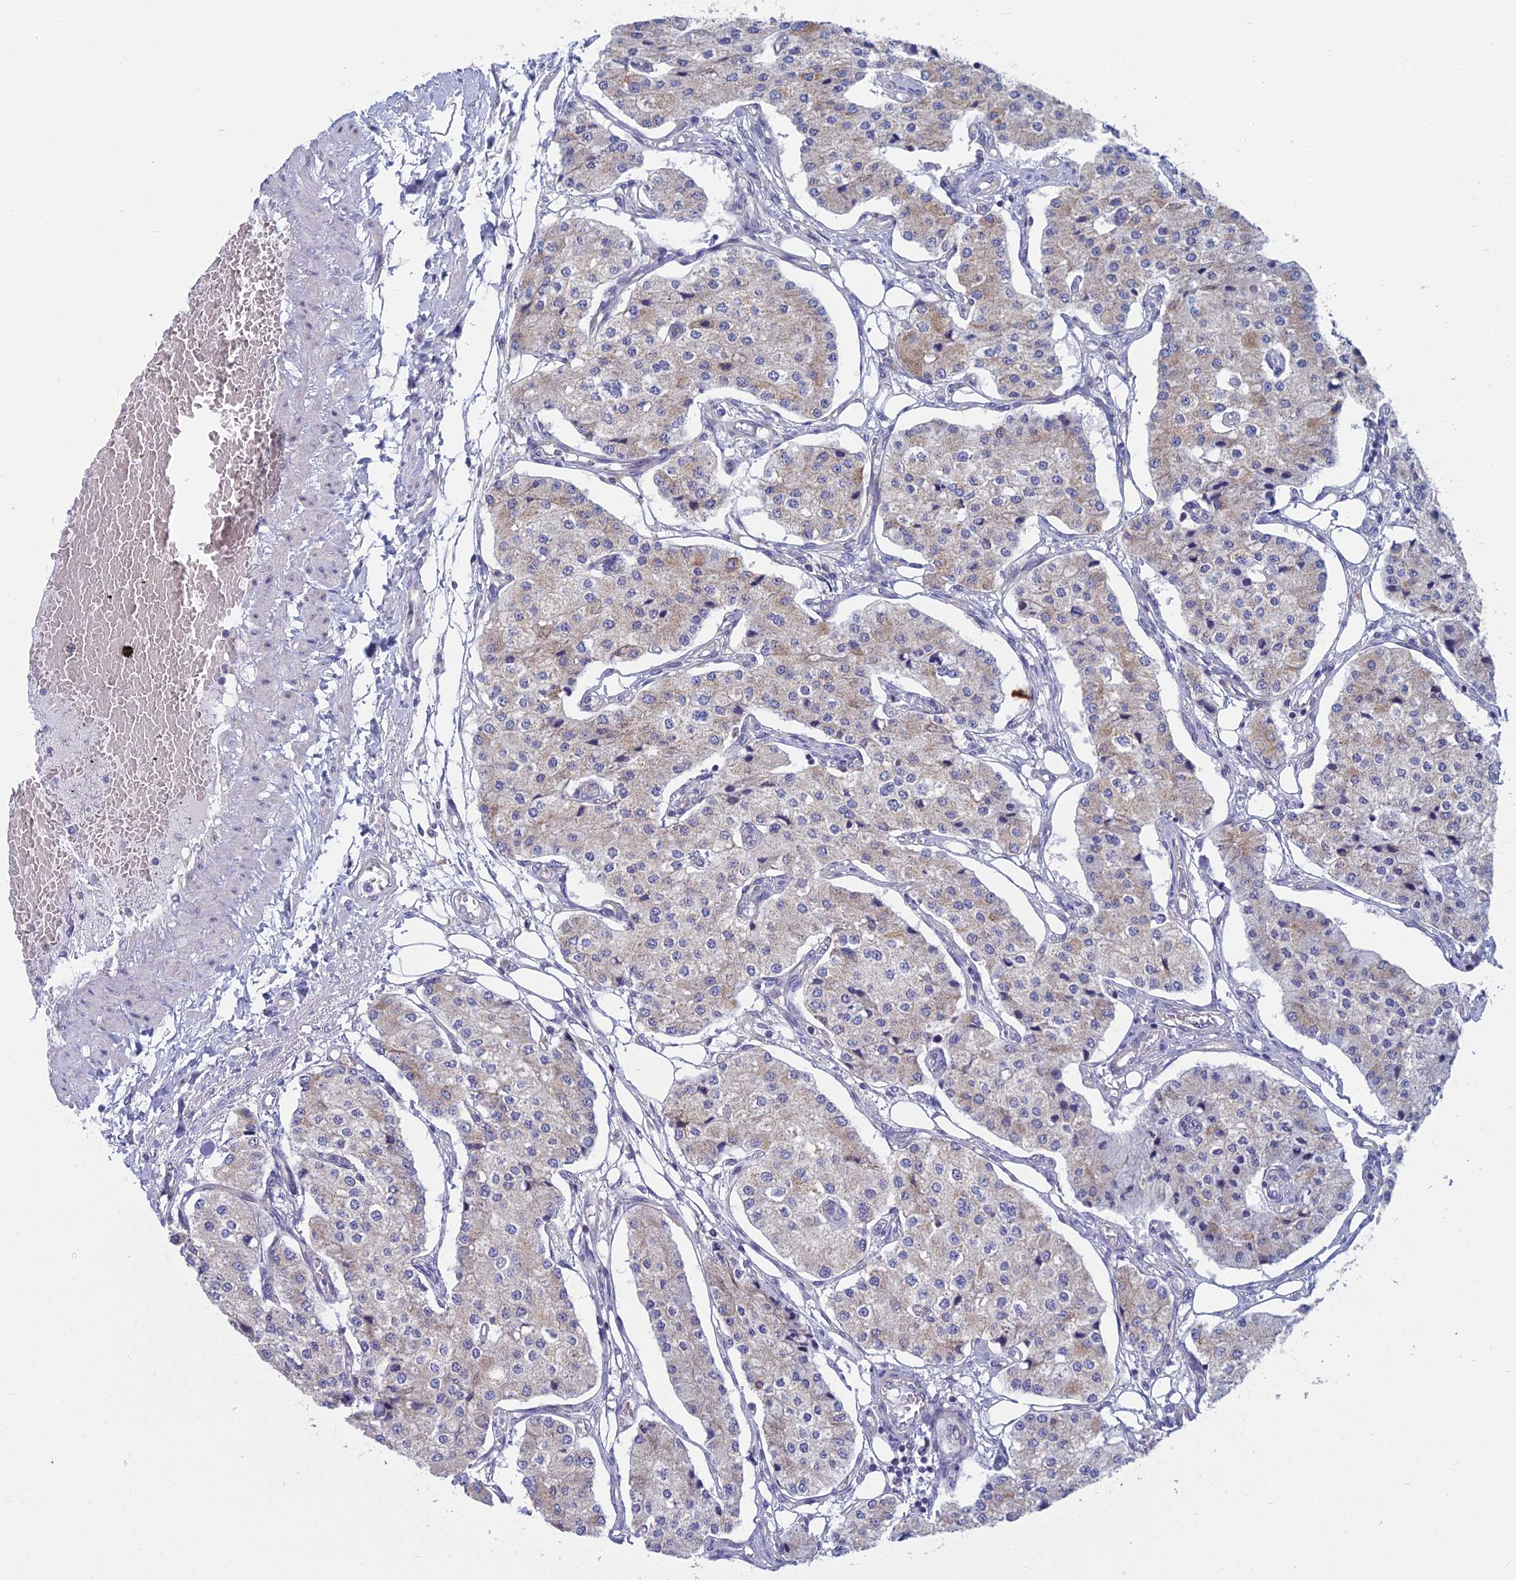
{"staining": {"intensity": "weak", "quantity": "<25%", "location": "cytoplasmic/membranous"}, "tissue": "carcinoid", "cell_type": "Tumor cells", "image_type": "cancer", "snomed": [{"axis": "morphology", "description": "Carcinoid, malignant, NOS"}, {"axis": "topography", "description": "Colon"}], "caption": "IHC of carcinoid (malignant) exhibits no staining in tumor cells.", "gene": "COX20", "patient": {"sex": "female", "age": 52}}